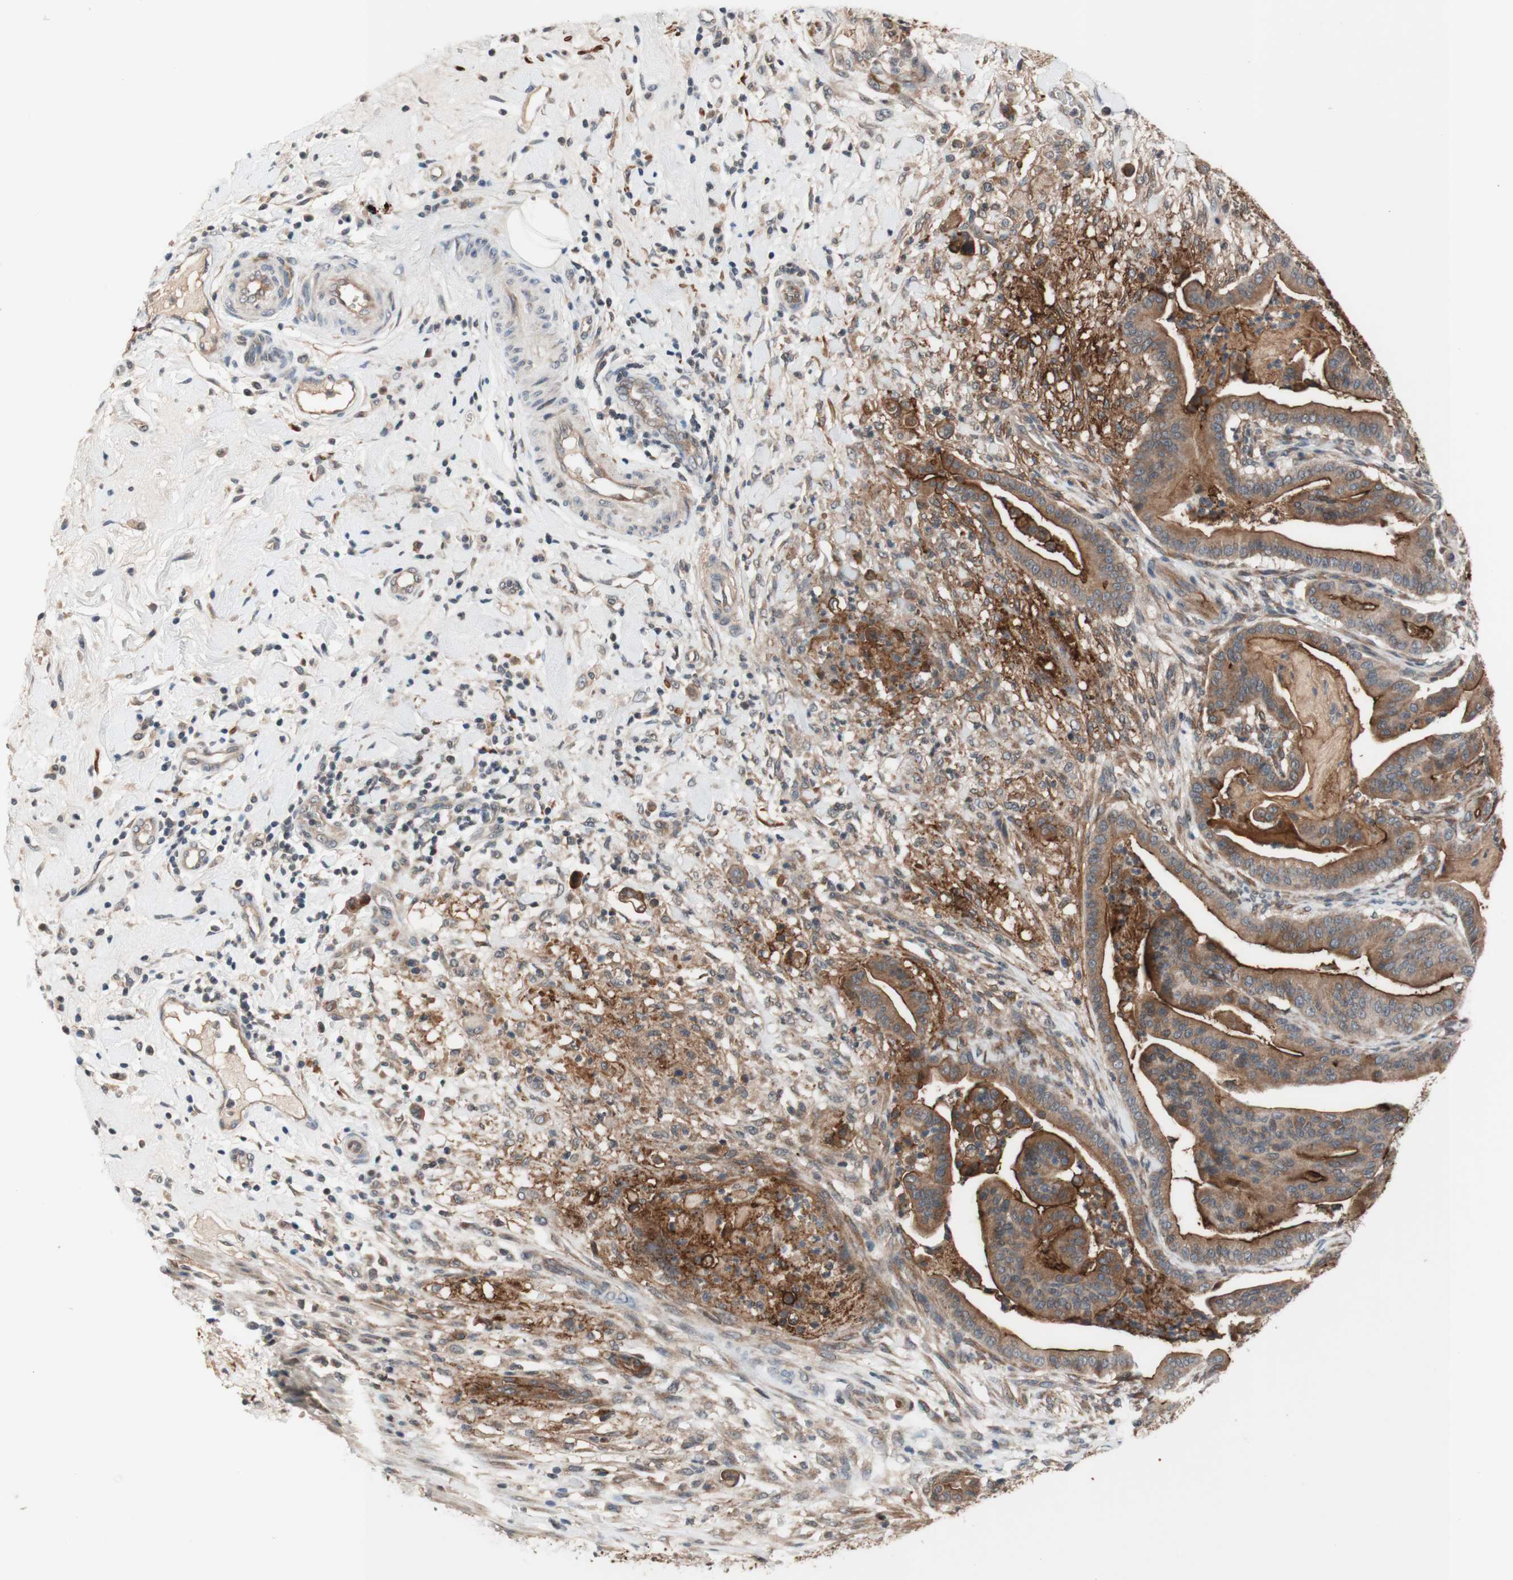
{"staining": {"intensity": "strong", "quantity": ">75%", "location": "cytoplasmic/membranous"}, "tissue": "pancreatic cancer", "cell_type": "Tumor cells", "image_type": "cancer", "snomed": [{"axis": "morphology", "description": "Adenocarcinoma, NOS"}, {"axis": "topography", "description": "Pancreas"}], "caption": "A photomicrograph showing strong cytoplasmic/membranous positivity in about >75% of tumor cells in pancreatic cancer, as visualized by brown immunohistochemical staining.", "gene": "CD55", "patient": {"sex": "male", "age": 63}}